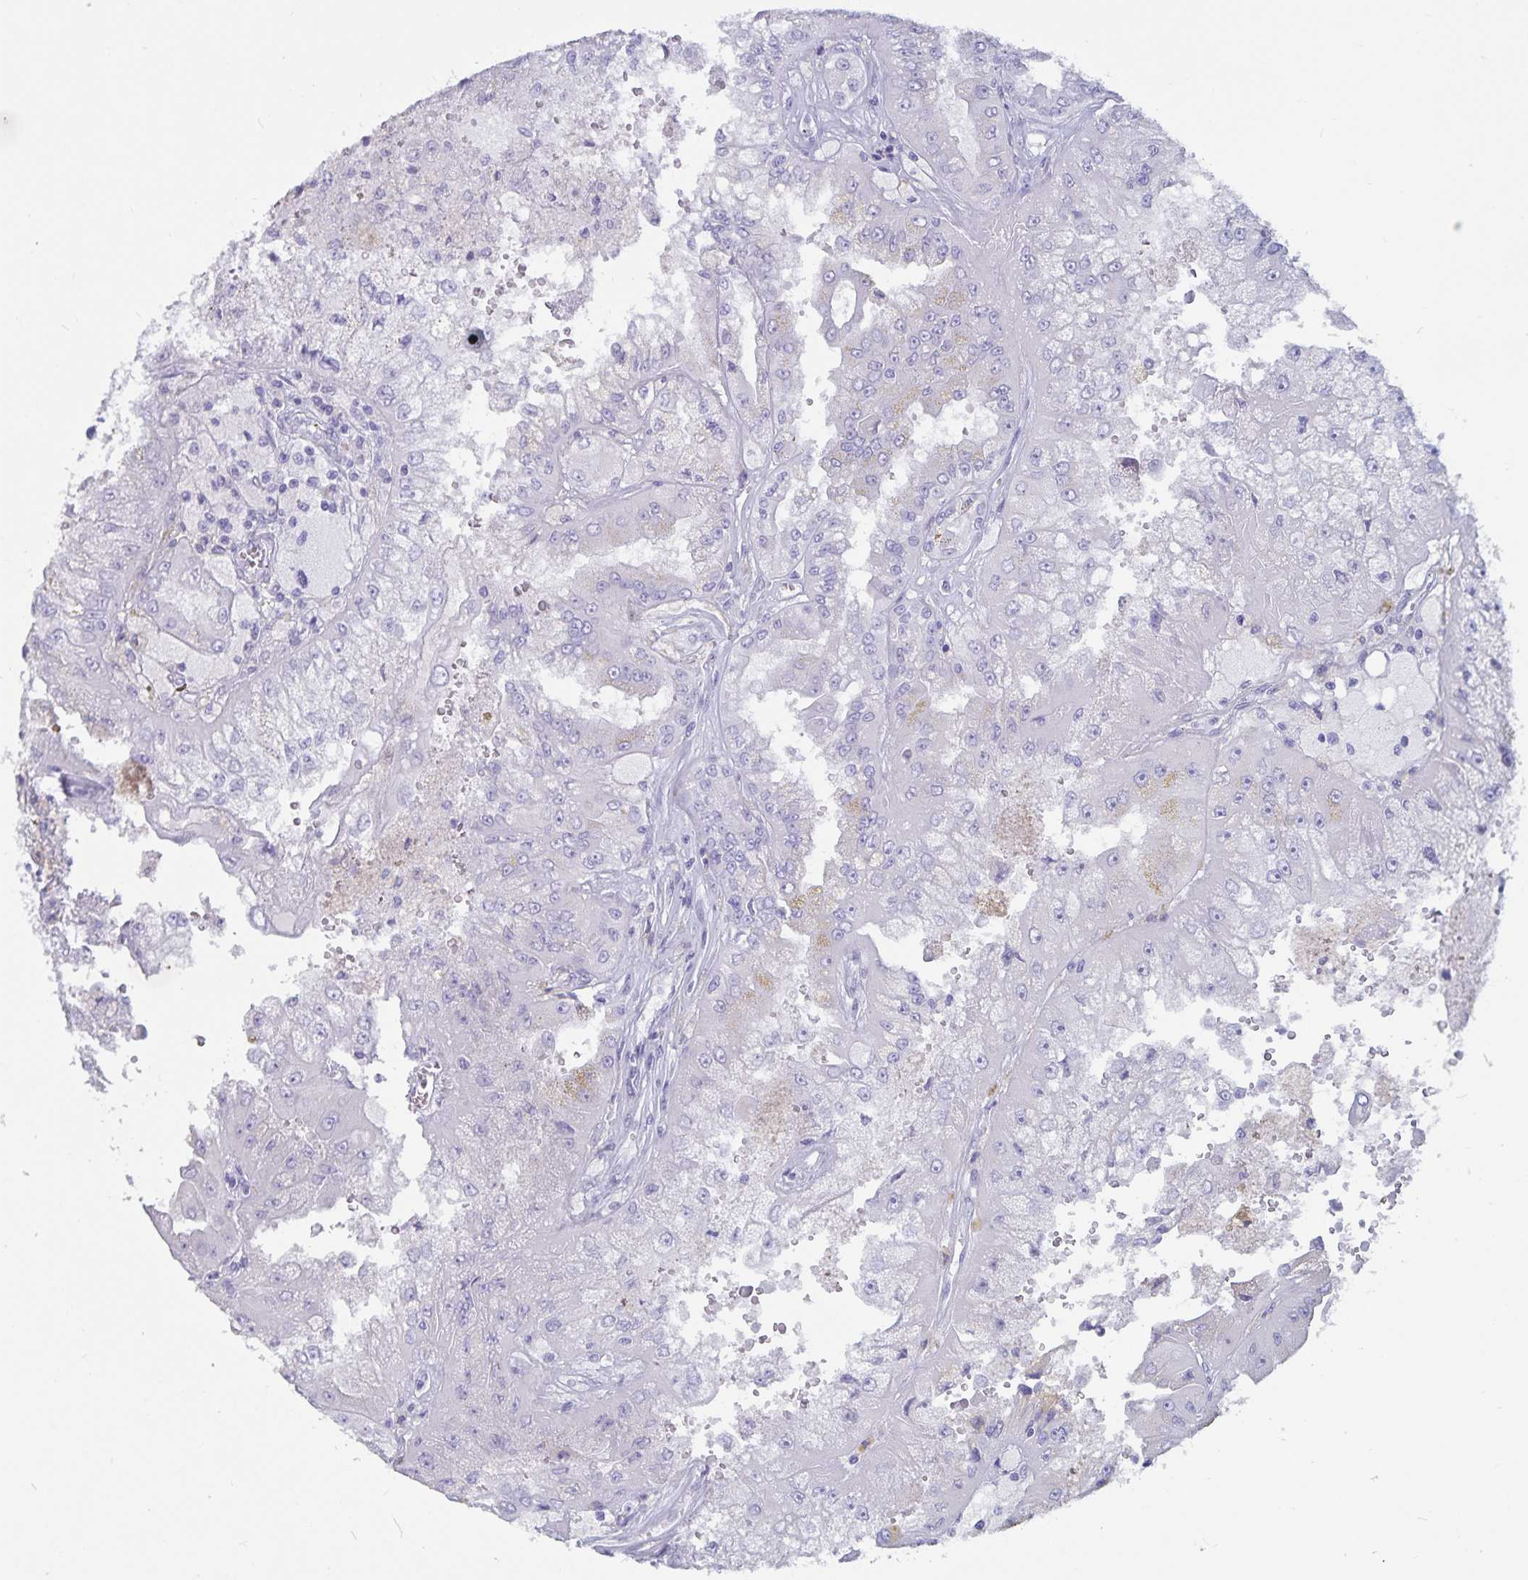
{"staining": {"intensity": "negative", "quantity": "none", "location": "none"}, "tissue": "renal cancer", "cell_type": "Tumor cells", "image_type": "cancer", "snomed": [{"axis": "morphology", "description": "Adenocarcinoma, NOS"}, {"axis": "topography", "description": "Kidney"}], "caption": "Immunohistochemical staining of renal cancer (adenocarcinoma) shows no significant staining in tumor cells.", "gene": "GPR137", "patient": {"sex": "male", "age": 58}}